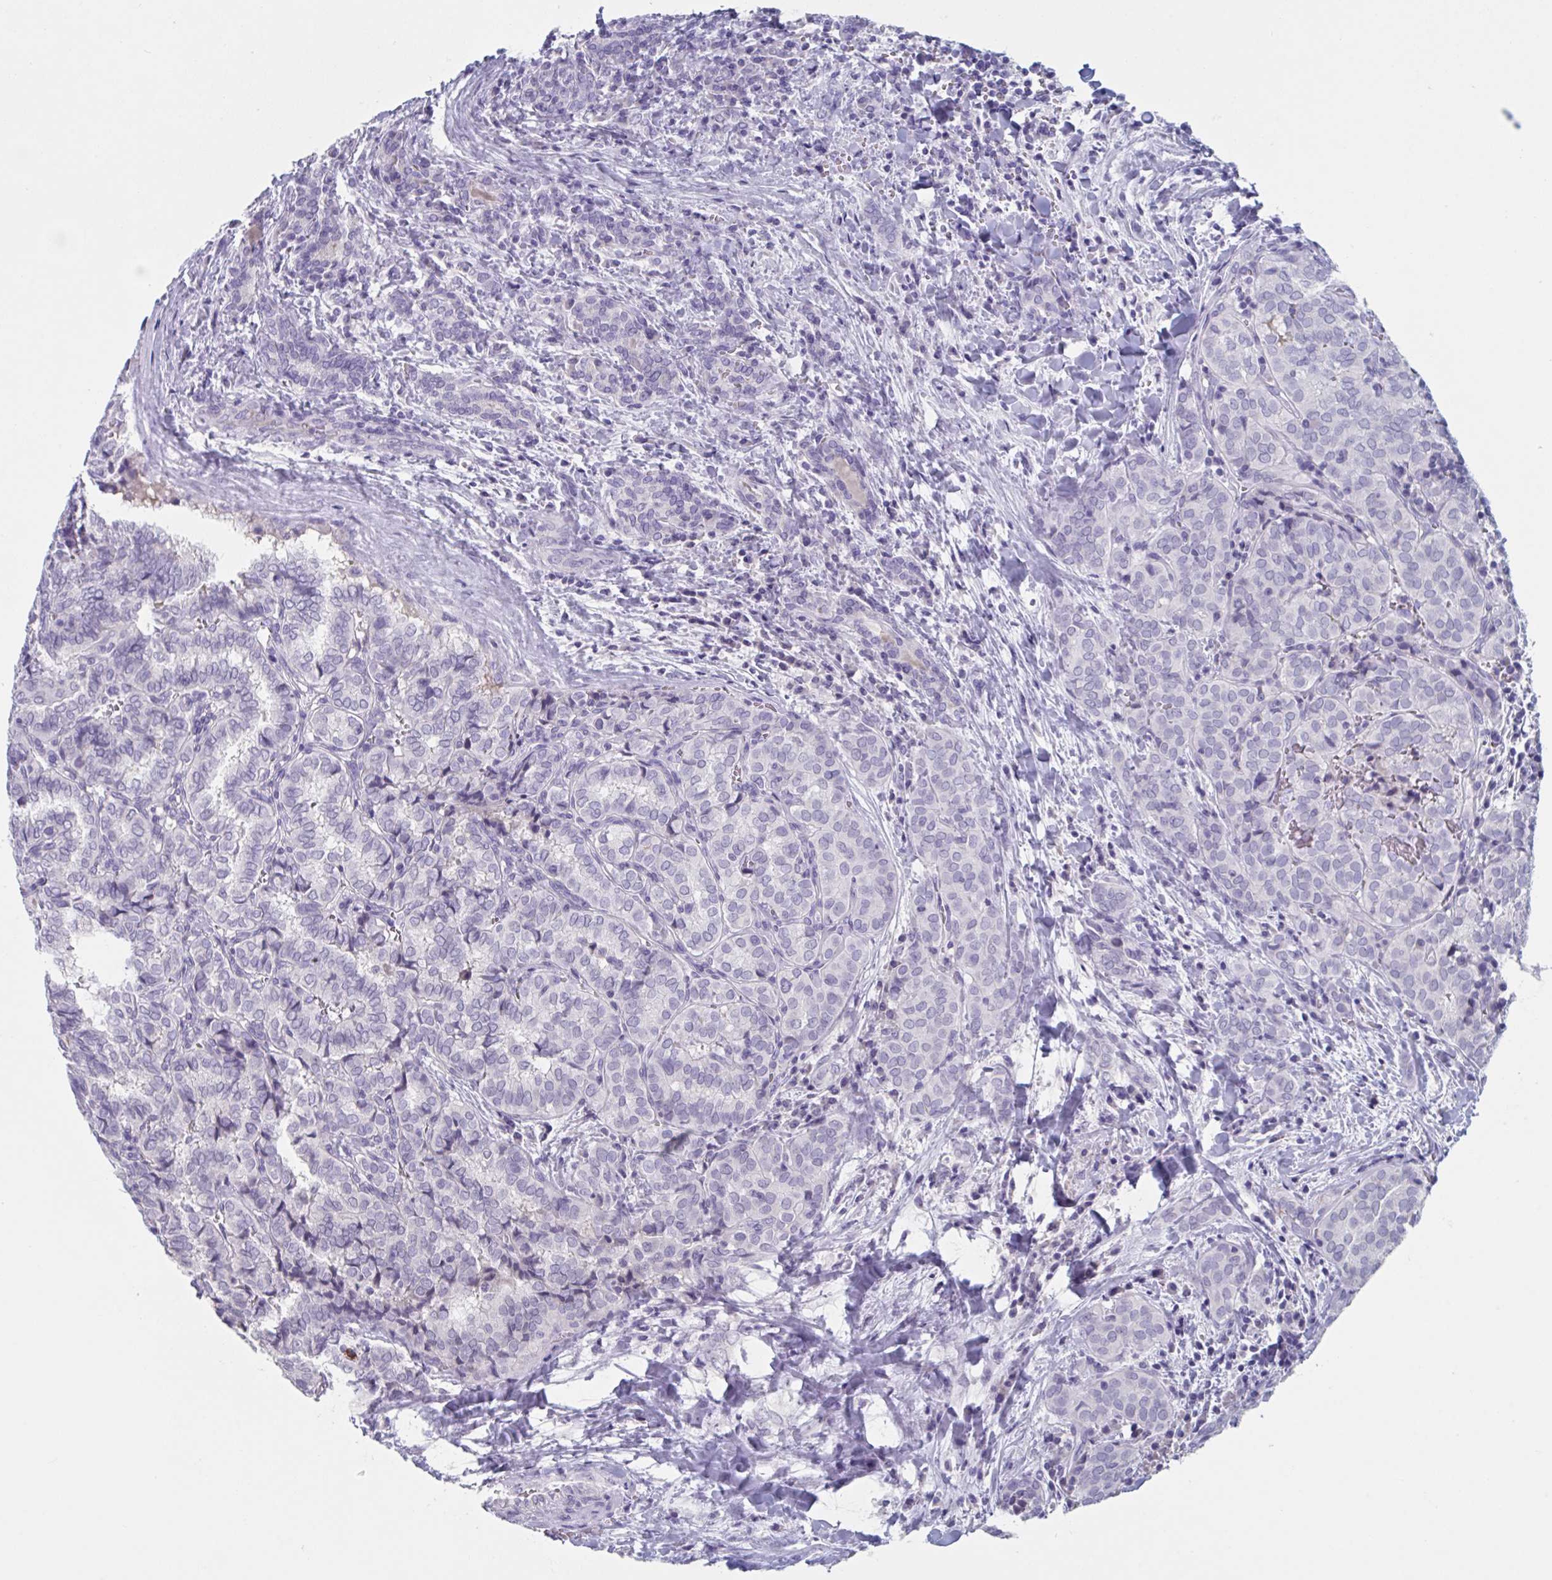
{"staining": {"intensity": "negative", "quantity": "none", "location": "none"}, "tissue": "thyroid cancer", "cell_type": "Tumor cells", "image_type": "cancer", "snomed": [{"axis": "morphology", "description": "Papillary adenocarcinoma, NOS"}, {"axis": "topography", "description": "Thyroid gland"}], "caption": "This micrograph is of thyroid papillary adenocarcinoma stained with IHC to label a protein in brown with the nuclei are counter-stained blue. There is no positivity in tumor cells.", "gene": "NDUFC2", "patient": {"sex": "female", "age": 30}}